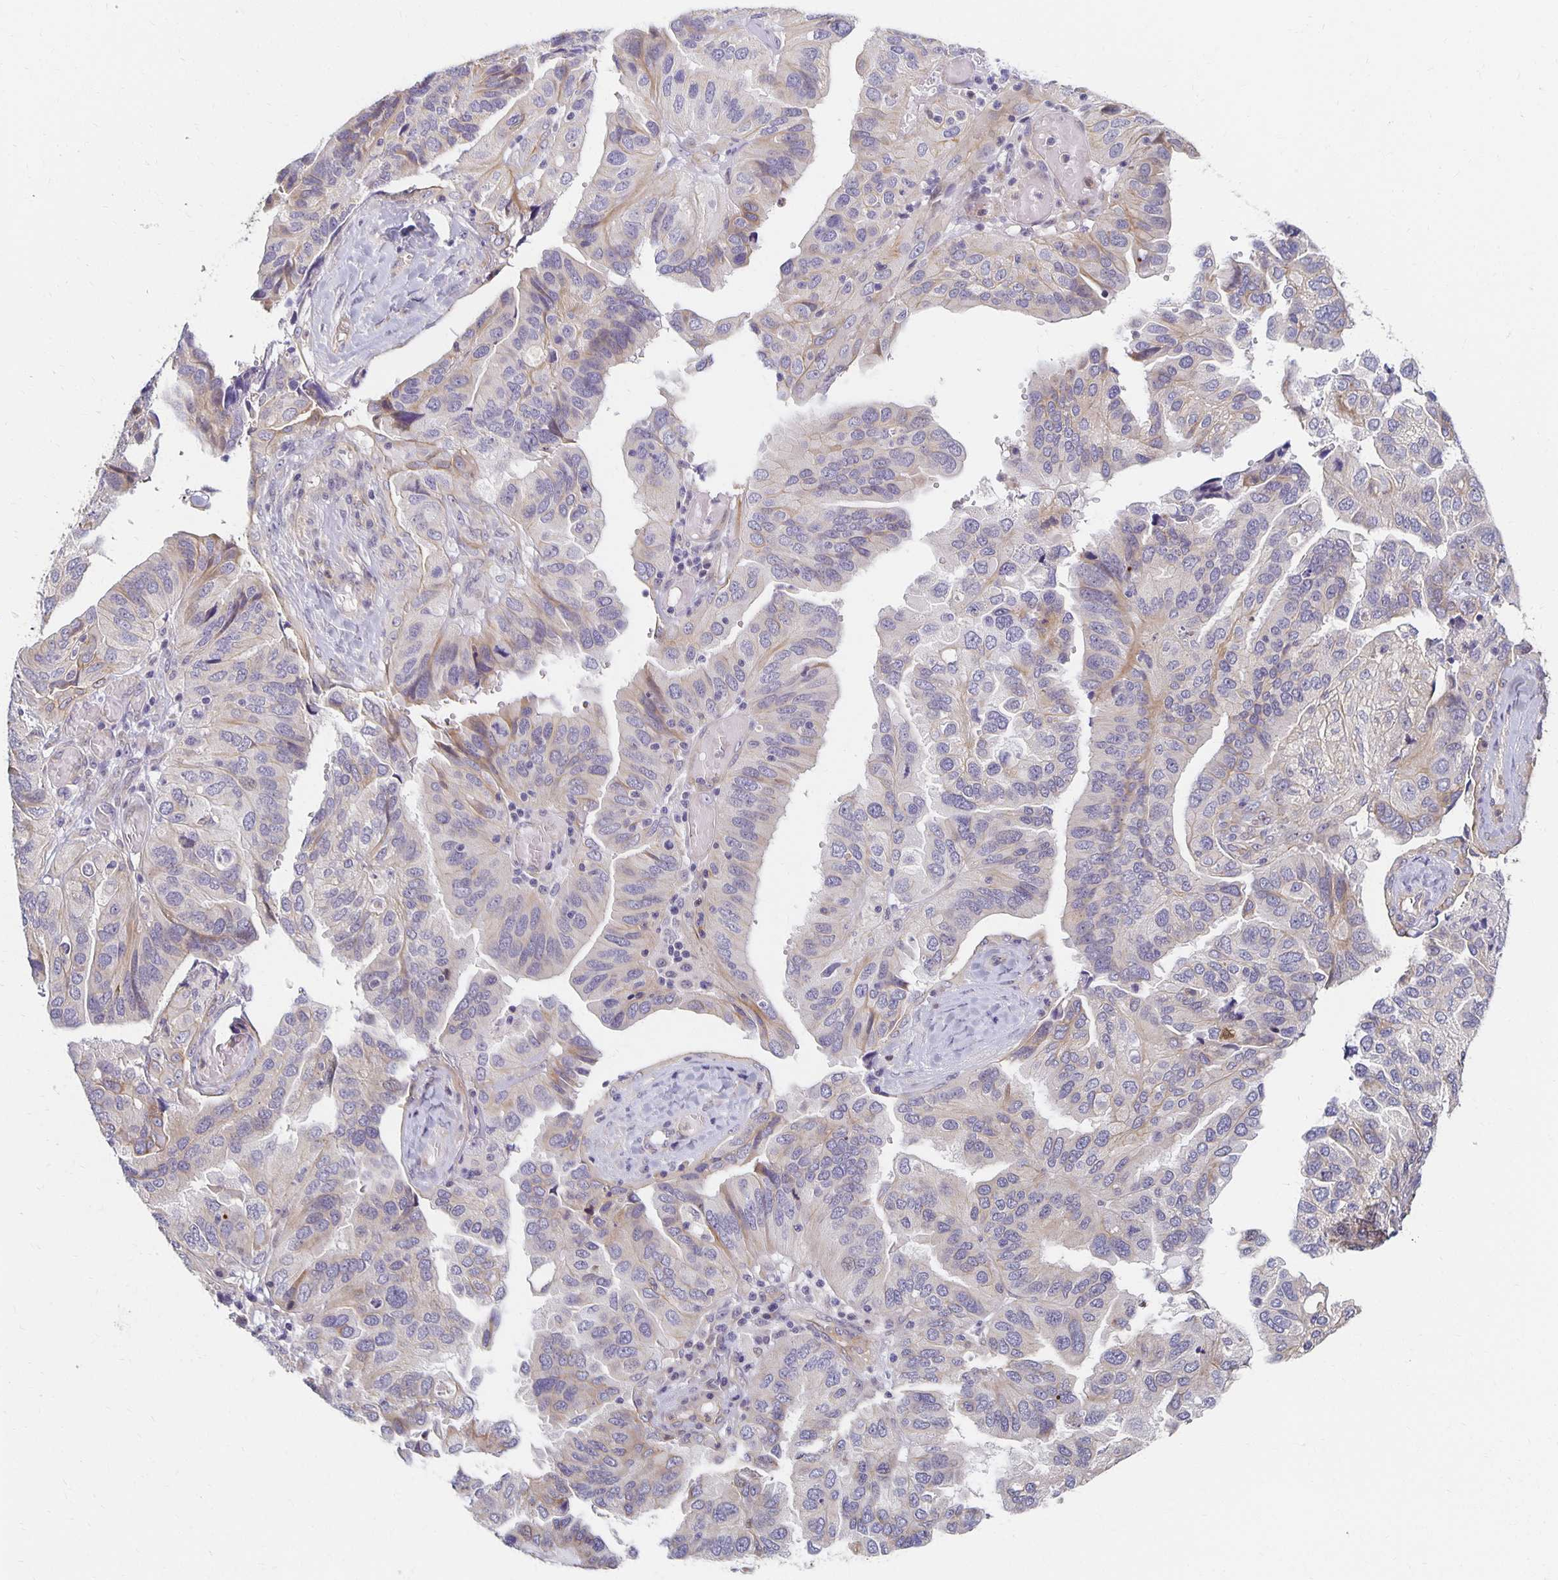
{"staining": {"intensity": "negative", "quantity": "none", "location": "none"}, "tissue": "ovarian cancer", "cell_type": "Tumor cells", "image_type": "cancer", "snomed": [{"axis": "morphology", "description": "Cystadenocarcinoma, serous, NOS"}, {"axis": "topography", "description": "Ovary"}], "caption": "Tumor cells are negative for protein expression in human serous cystadenocarcinoma (ovarian).", "gene": "SORL1", "patient": {"sex": "female", "age": 79}}